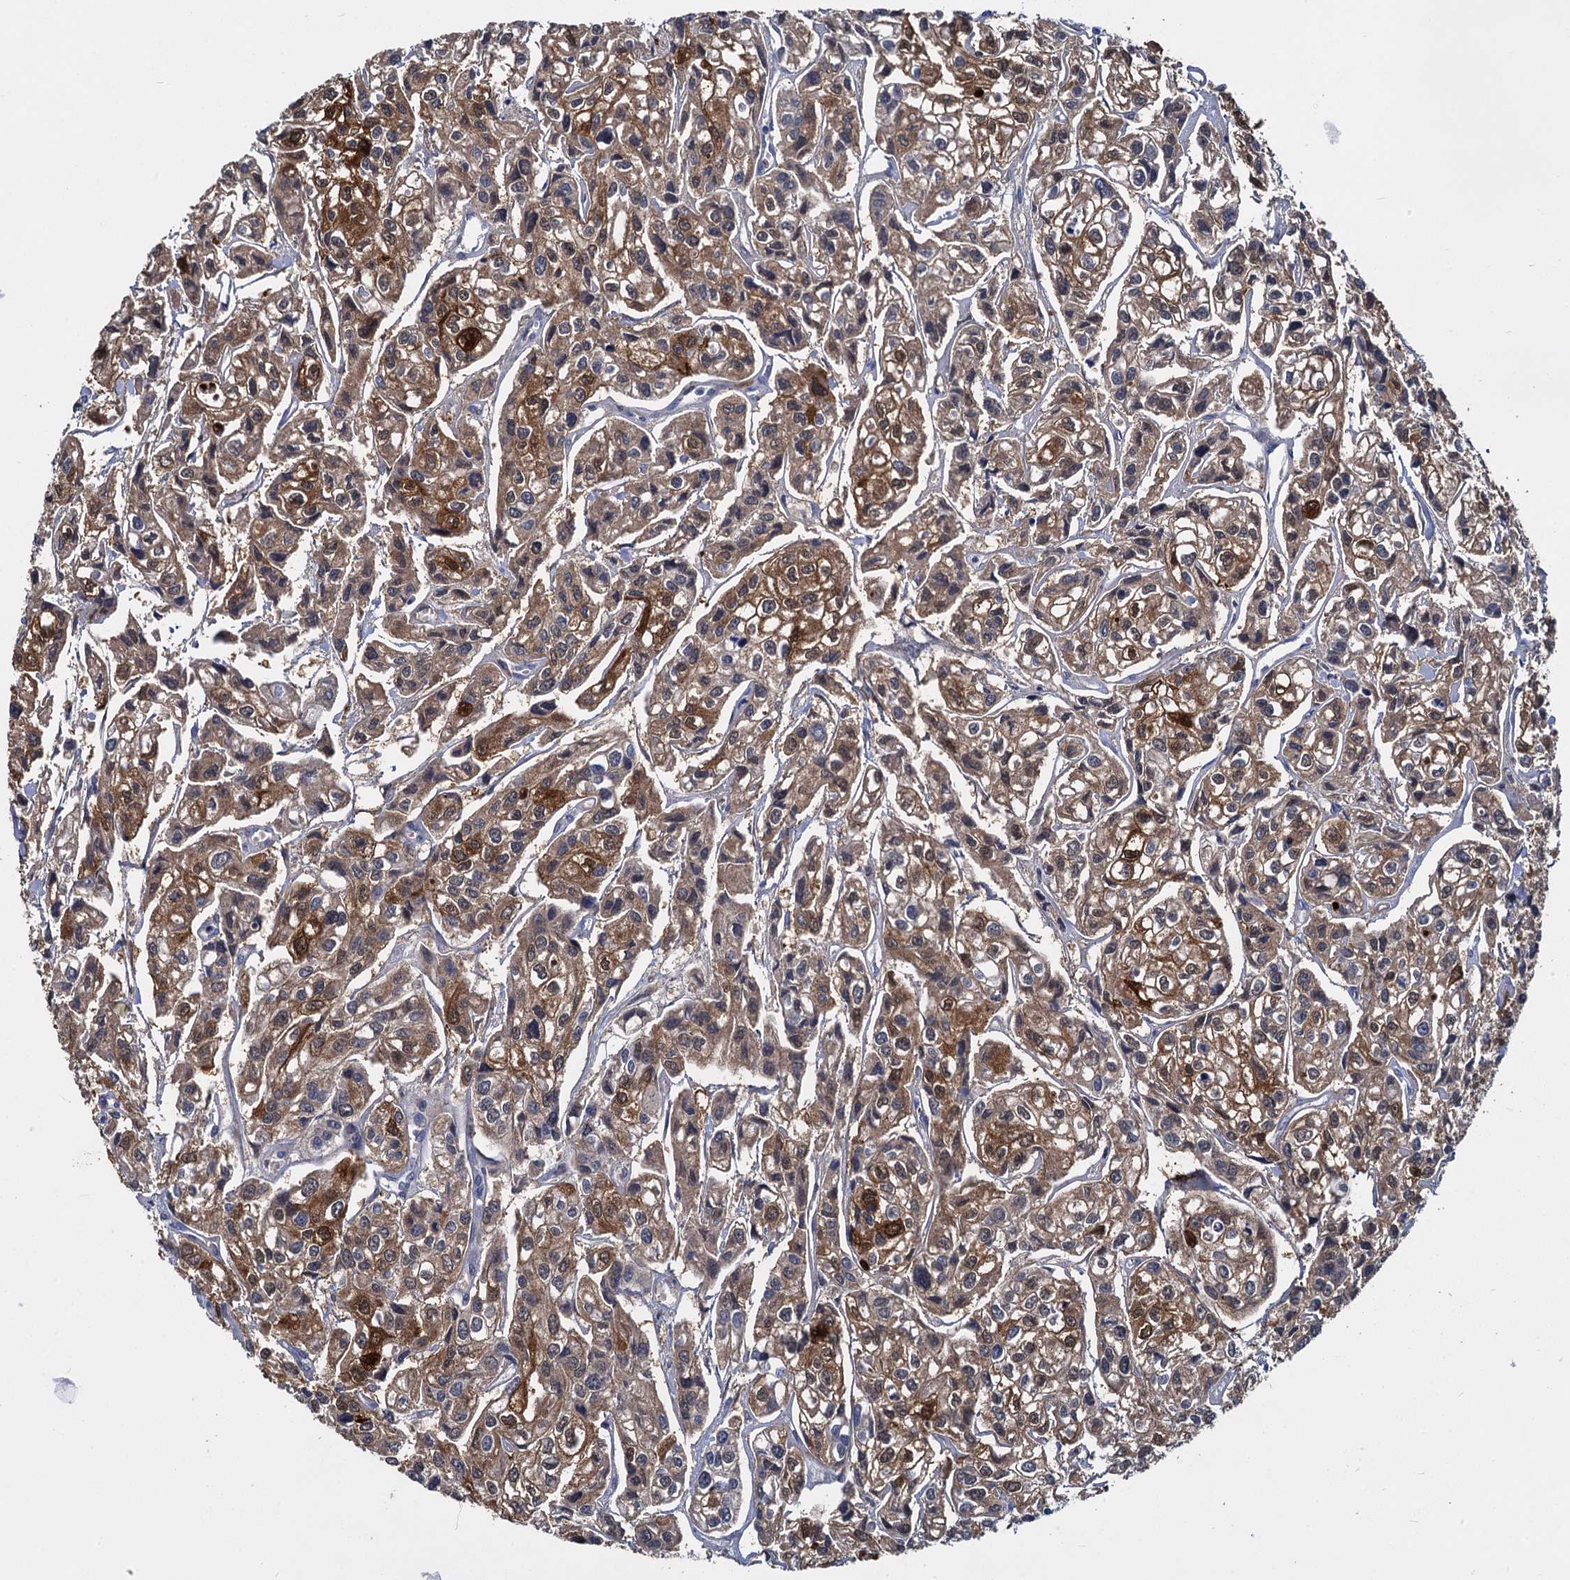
{"staining": {"intensity": "moderate", "quantity": ">75%", "location": "cytoplasmic/membranous"}, "tissue": "urothelial cancer", "cell_type": "Tumor cells", "image_type": "cancer", "snomed": [{"axis": "morphology", "description": "Urothelial carcinoma, High grade"}, {"axis": "topography", "description": "Urinary bladder"}], "caption": "Protein staining shows moderate cytoplasmic/membranous positivity in about >75% of tumor cells in high-grade urothelial carcinoma.", "gene": "GSTM3", "patient": {"sex": "male", "age": 67}}